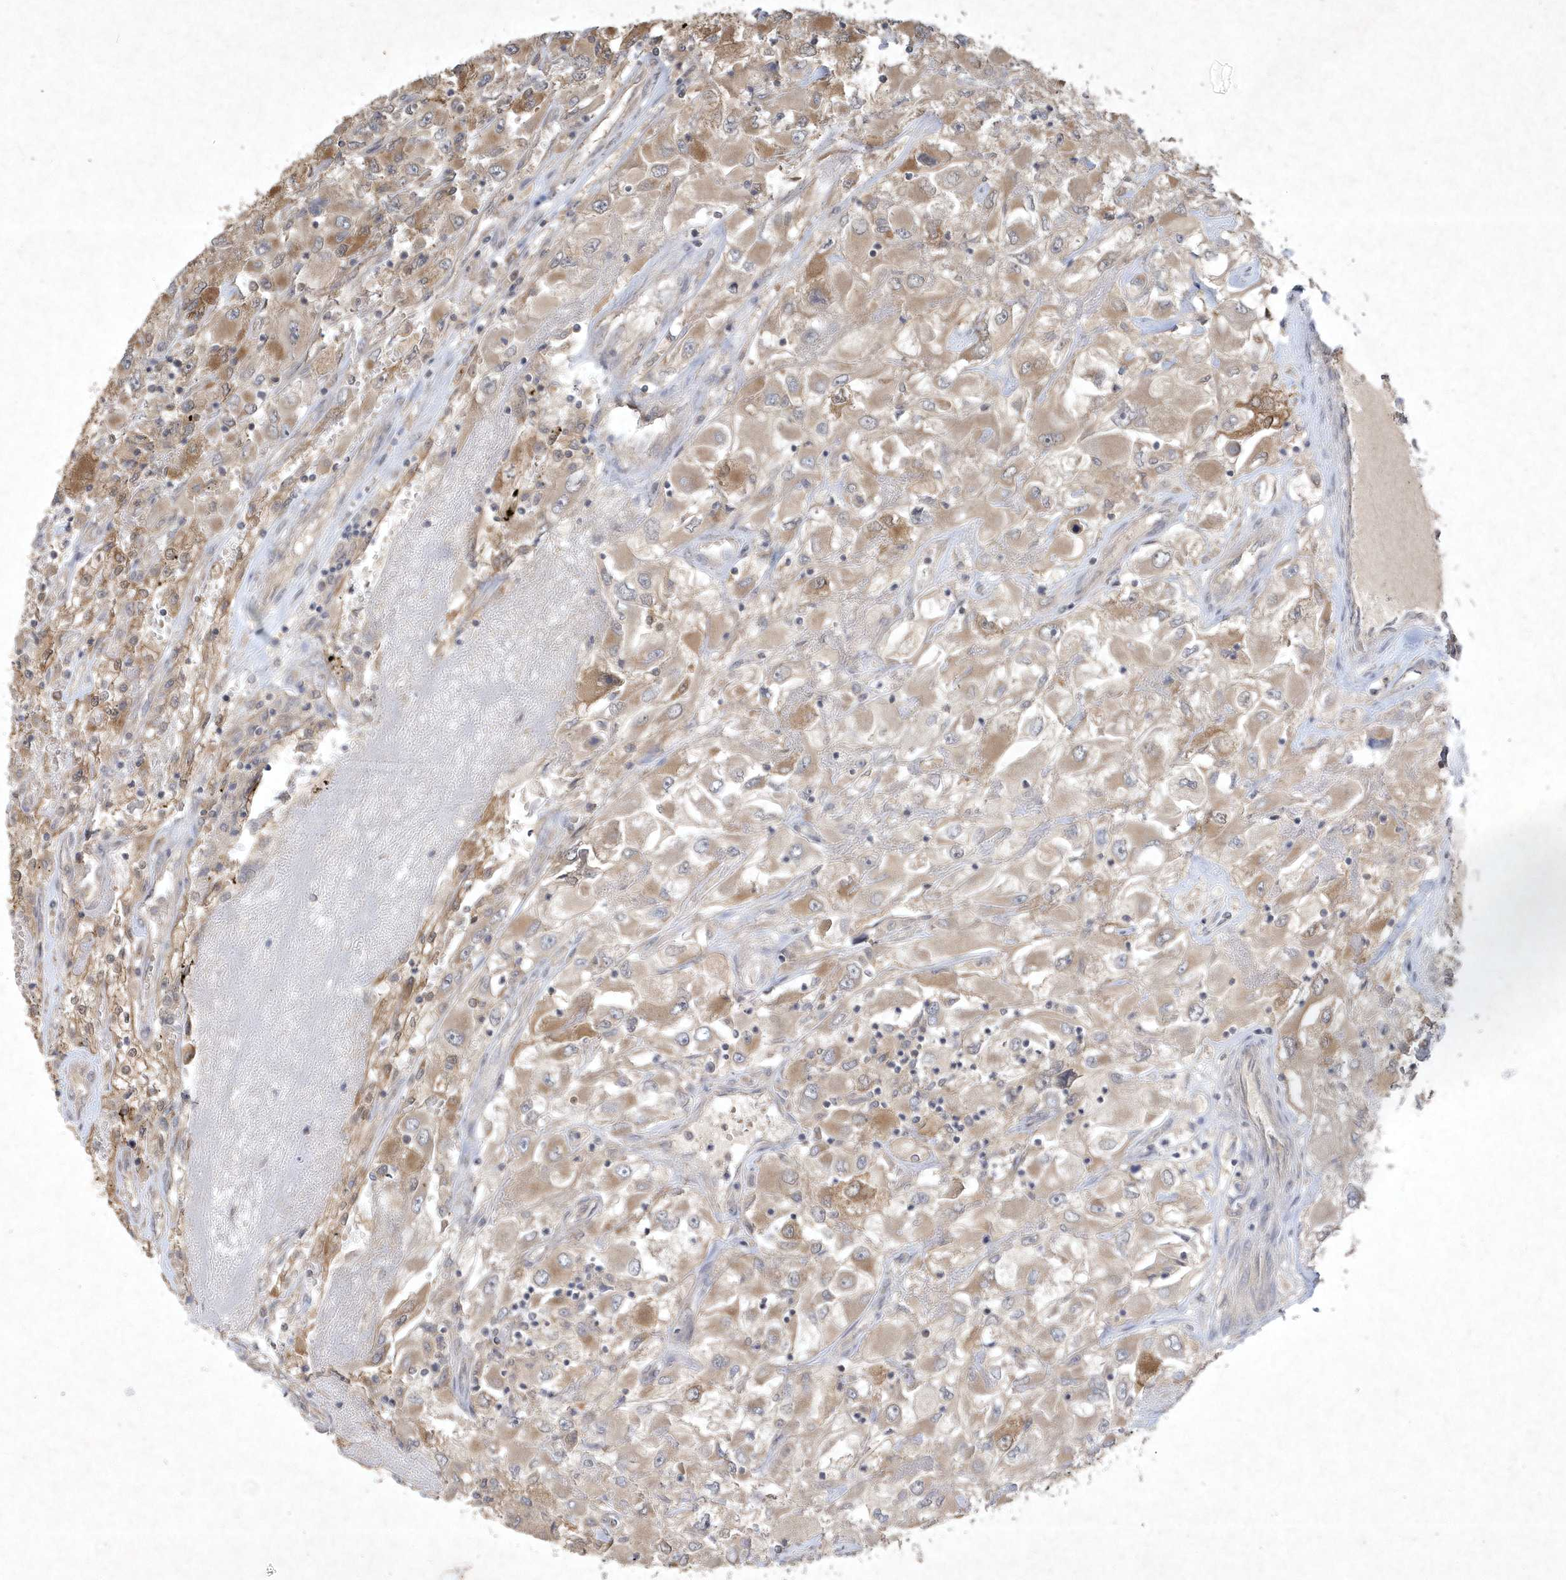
{"staining": {"intensity": "moderate", "quantity": ">75%", "location": "cytoplasmic/membranous"}, "tissue": "renal cancer", "cell_type": "Tumor cells", "image_type": "cancer", "snomed": [{"axis": "morphology", "description": "Adenocarcinoma, NOS"}, {"axis": "topography", "description": "Kidney"}], "caption": "Protein positivity by immunohistochemistry (IHC) reveals moderate cytoplasmic/membranous staining in approximately >75% of tumor cells in renal cancer (adenocarcinoma).", "gene": "AKR7A2", "patient": {"sex": "female", "age": 52}}